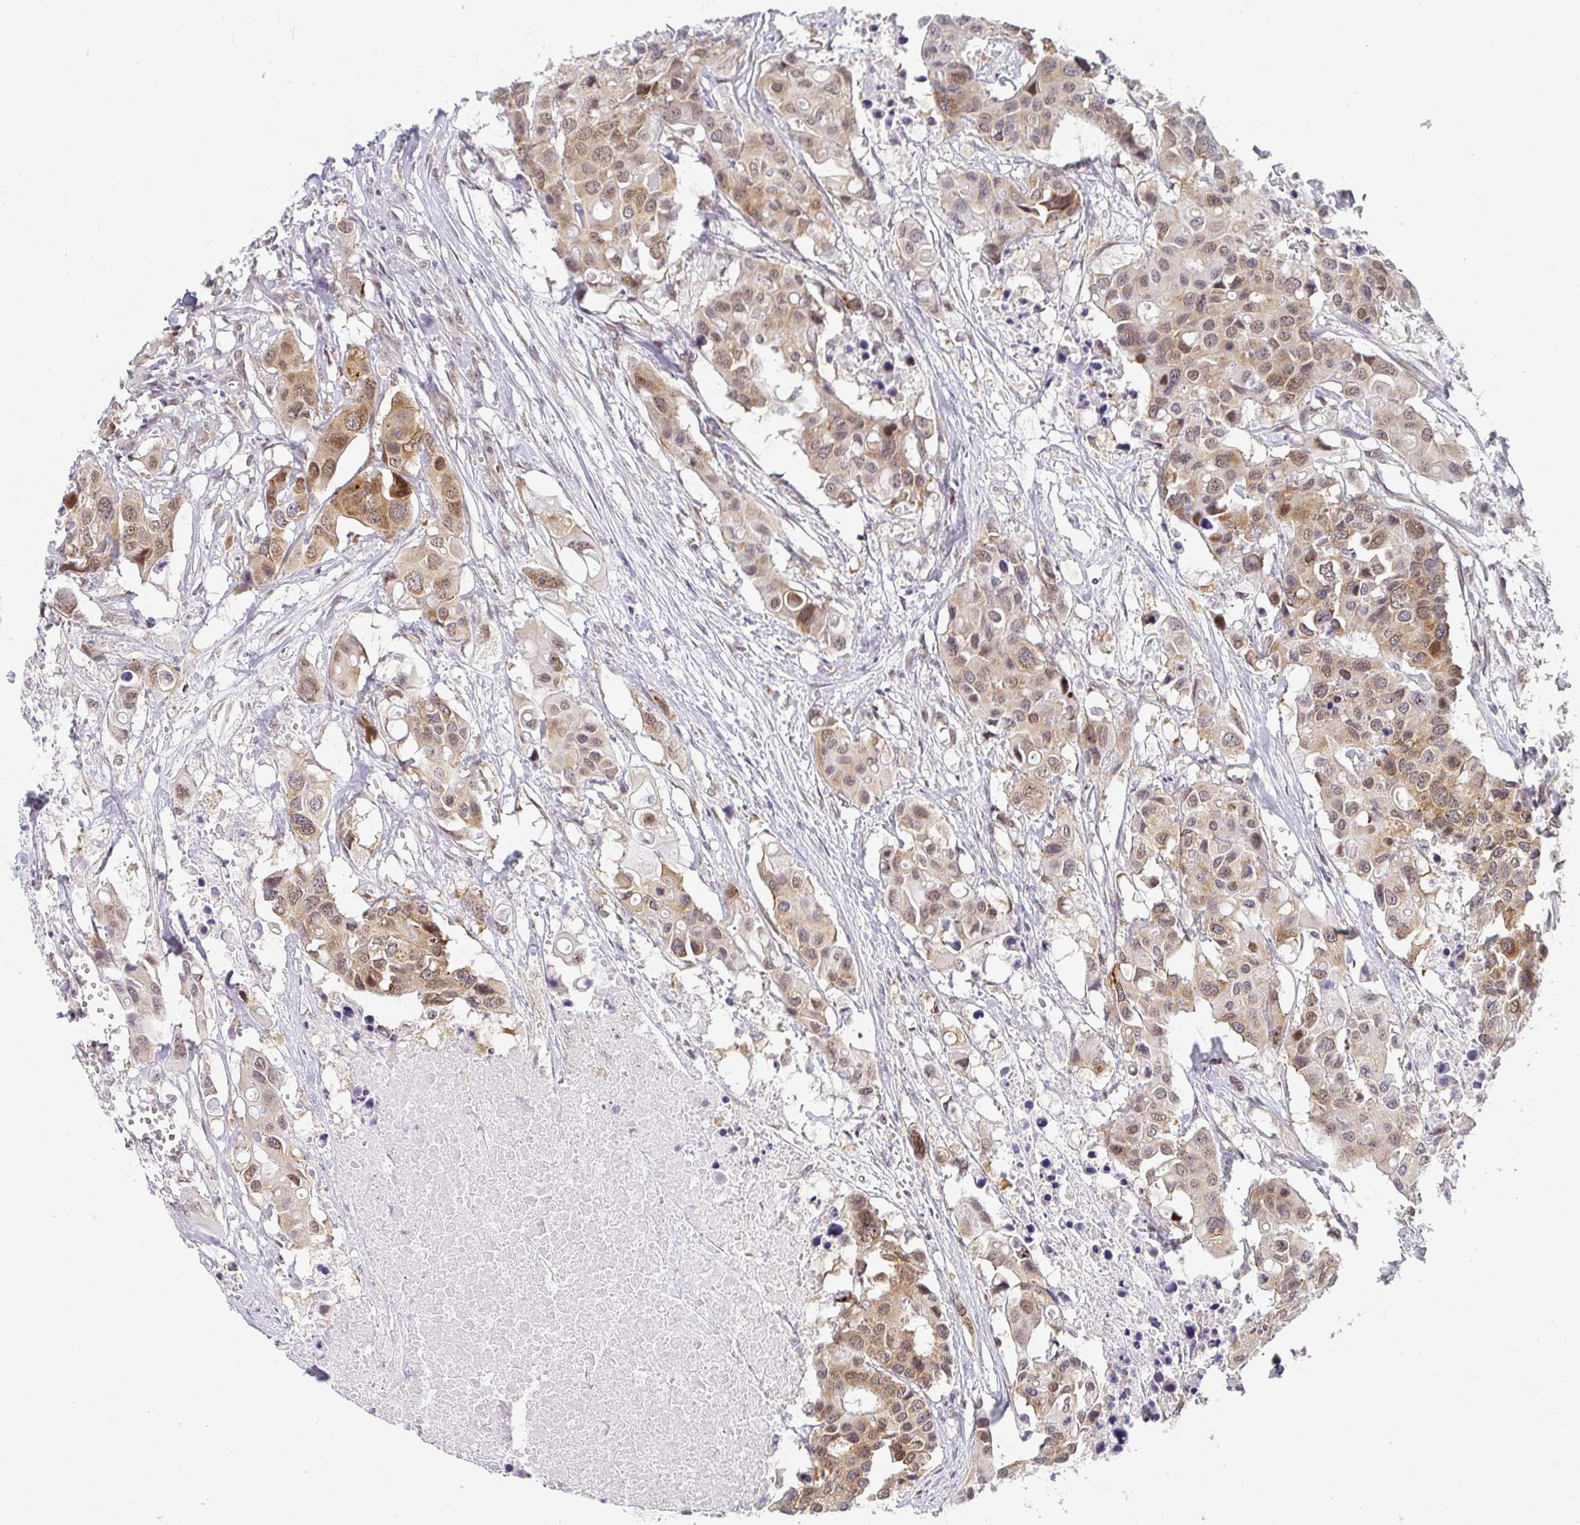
{"staining": {"intensity": "moderate", "quantity": ">75%", "location": "cytoplasmic/membranous,nuclear"}, "tissue": "colorectal cancer", "cell_type": "Tumor cells", "image_type": "cancer", "snomed": [{"axis": "morphology", "description": "Adenocarcinoma, NOS"}, {"axis": "topography", "description": "Colon"}], "caption": "Immunohistochemical staining of colorectal cancer exhibits moderate cytoplasmic/membranous and nuclear protein staining in about >75% of tumor cells. Nuclei are stained in blue.", "gene": "SYNCRIP", "patient": {"sex": "male", "age": 77}}